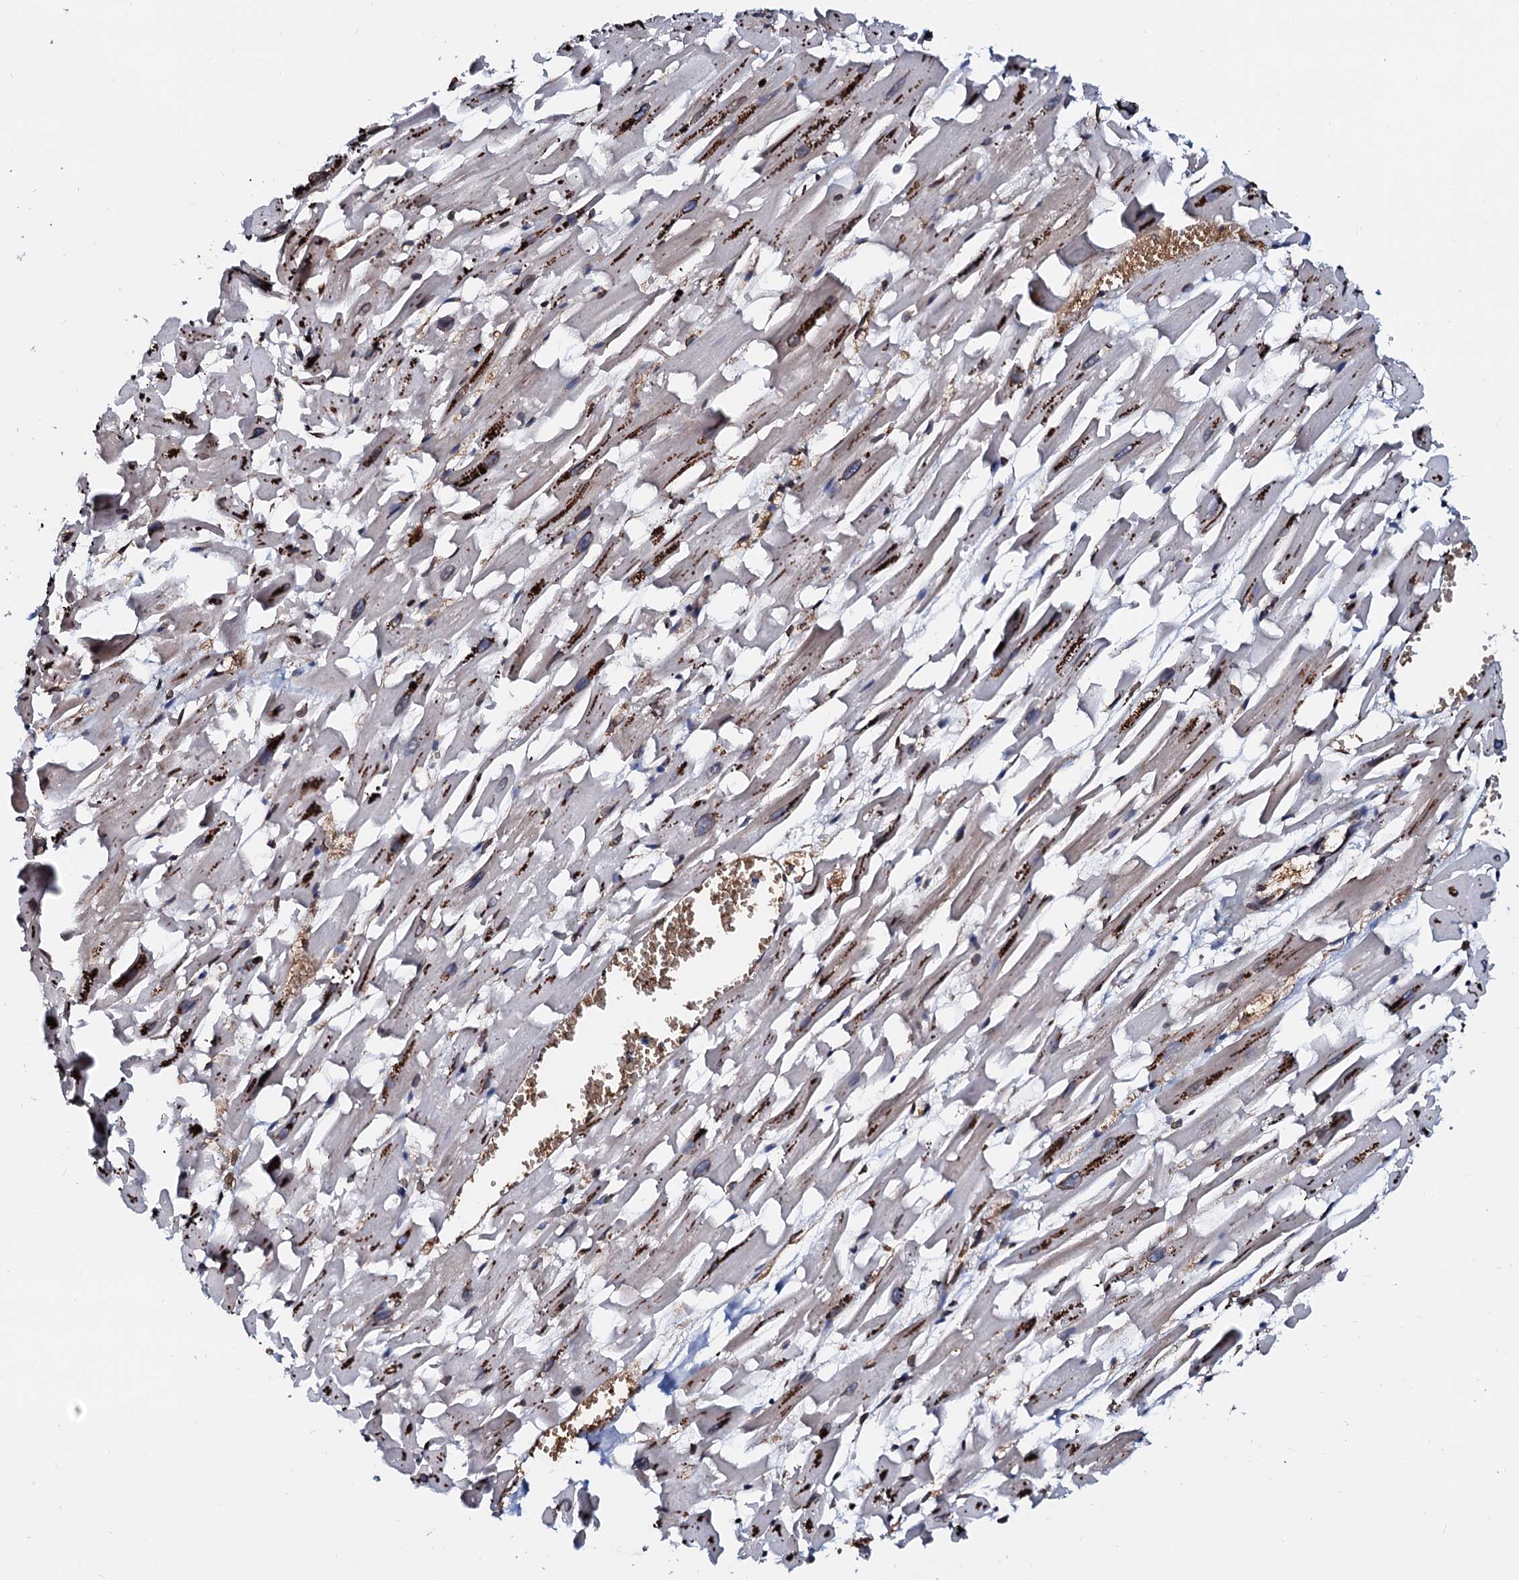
{"staining": {"intensity": "moderate", "quantity": ">75%", "location": "cytoplasmic/membranous,nuclear"}, "tissue": "heart muscle", "cell_type": "Cardiomyocytes", "image_type": "normal", "snomed": [{"axis": "morphology", "description": "Normal tissue, NOS"}, {"axis": "topography", "description": "Heart"}], "caption": "Cardiomyocytes exhibit medium levels of moderate cytoplasmic/membranous,nuclear positivity in approximately >75% of cells in unremarkable heart muscle.", "gene": "NRP2", "patient": {"sex": "female", "age": 64}}